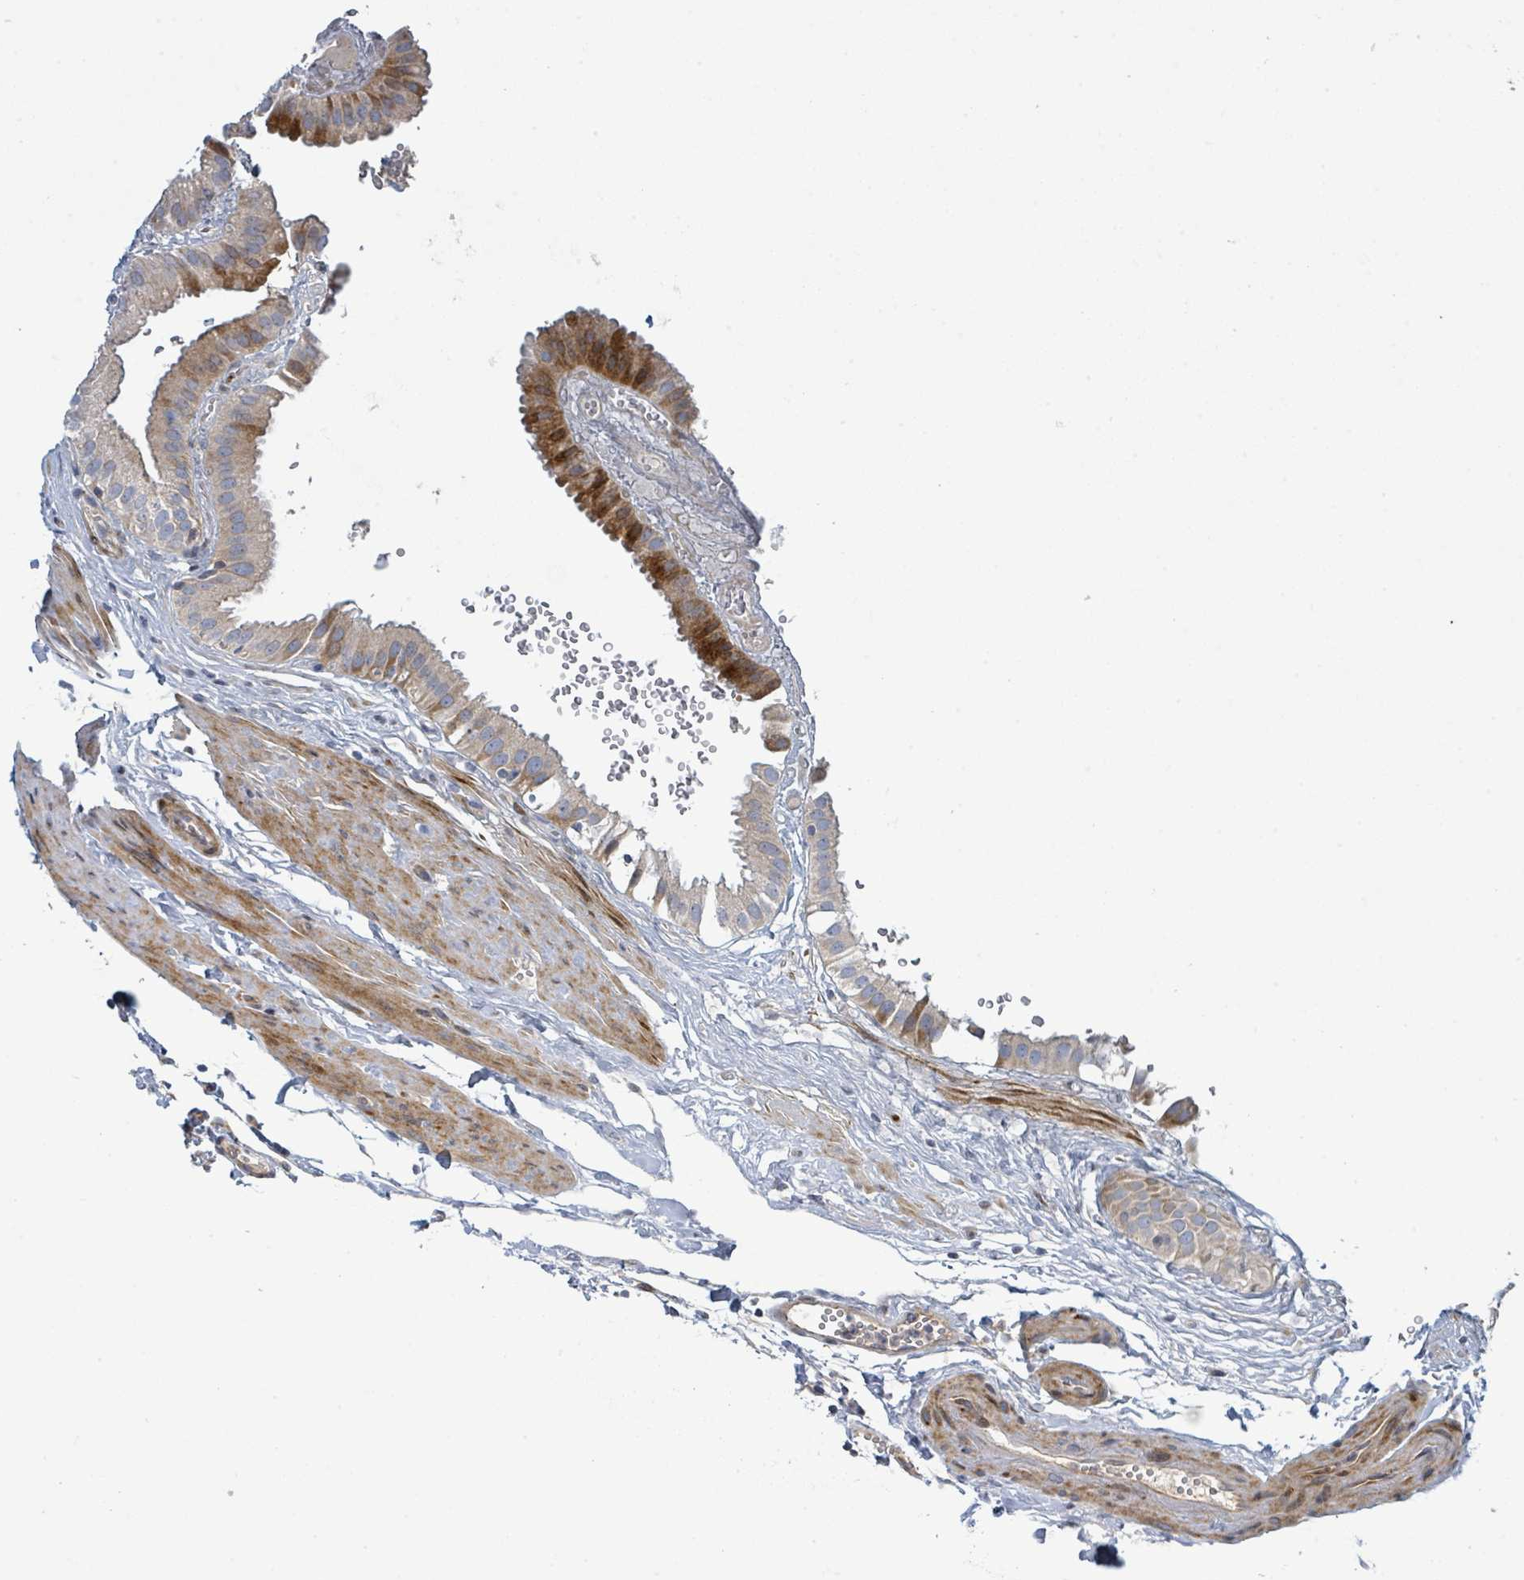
{"staining": {"intensity": "strong", "quantity": "<25%", "location": "cytoplasmic/membranous"}, "tissue": "gallbladder", "cell_type": "Glandular cells", "image_type": "normal", "snomed": [{"axis": "morphology", "description": "Normal tissue, NOS"}, {"axis": "topography", "description": "Gallbladder"}], "caption": "Immunohistochemistry (IHC) staining of normal gallbladder, which demonstrates medium levels of strong cytoplasmic/membranous expression in approximately <25% of glandular cells indicating strong cytoplasmic/membranous protein staining. The staining was performed using DAB (3,3'-diaminobenzidine) (brown) for protein detection and nuclei were counterstained in hematoxylin (blue).", "gene": "CFAP210", "patient": {"sex": "female", "age": 61}}